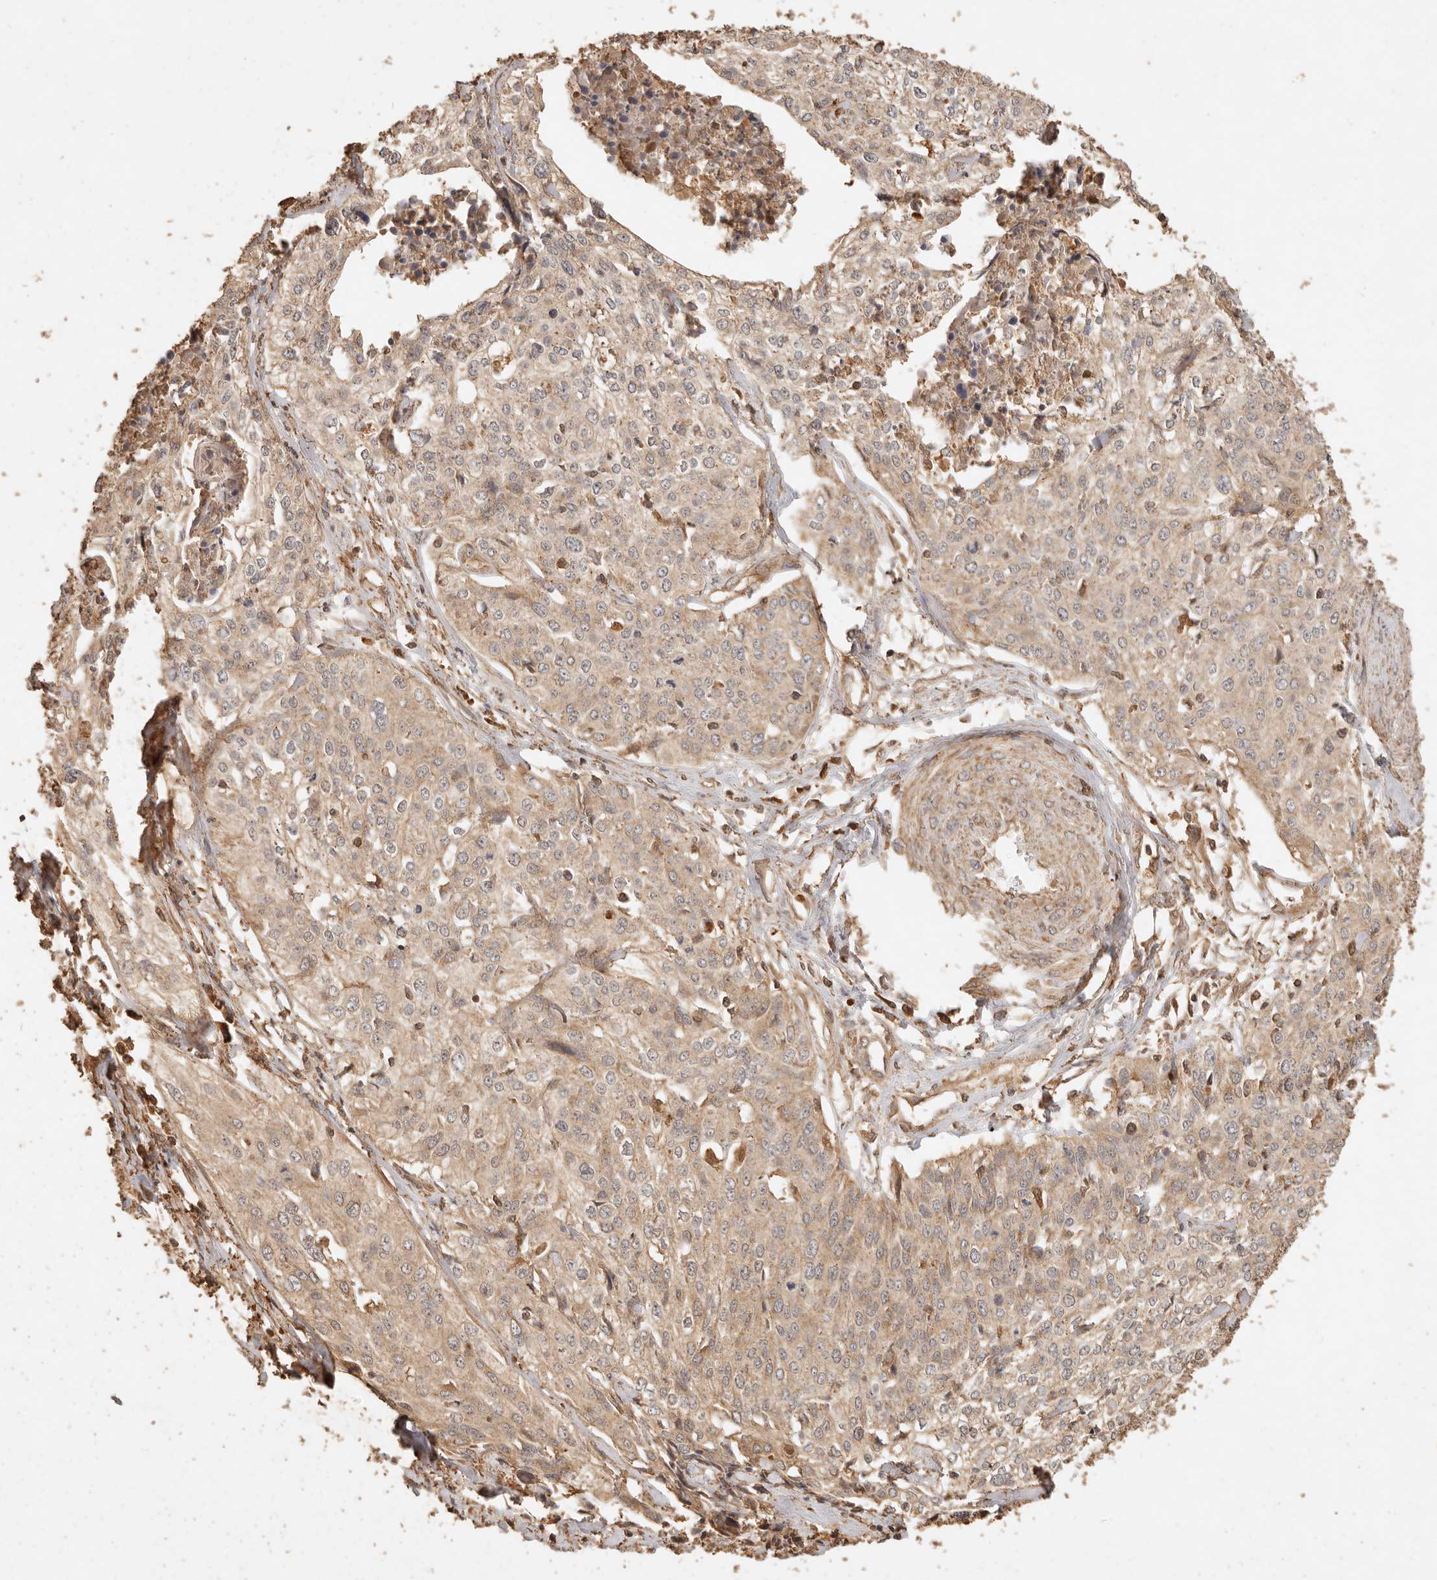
{"staining": {"intensity": "weak", "quantity": ">75%", "location": "cytoplasmic/membranous"}, "tissue": "cervical cancer", "cell_type": "Tumor cells", "image_type": "cancer", "snomed": [{"axis": "morphology", "description": "Squamous cell carcinoma, NOS"}, {"axis": "topography", "description": "Cervix"}], "caption": "IHC staining of cervical cancer, which exhibits low levels of weak cytoplasmic/membranous positivity in approximately >75% of tumor cells indicating weak cytoplasmic/membranous protein expression. The staining was performed using DAB (3,3'-diaminobenzidine) (brown) for protein detection and nuclei were counterstained in hematoxylin (blue).", "gene": "FAM180B", "patient": {"sex": "female", "age": 31}}